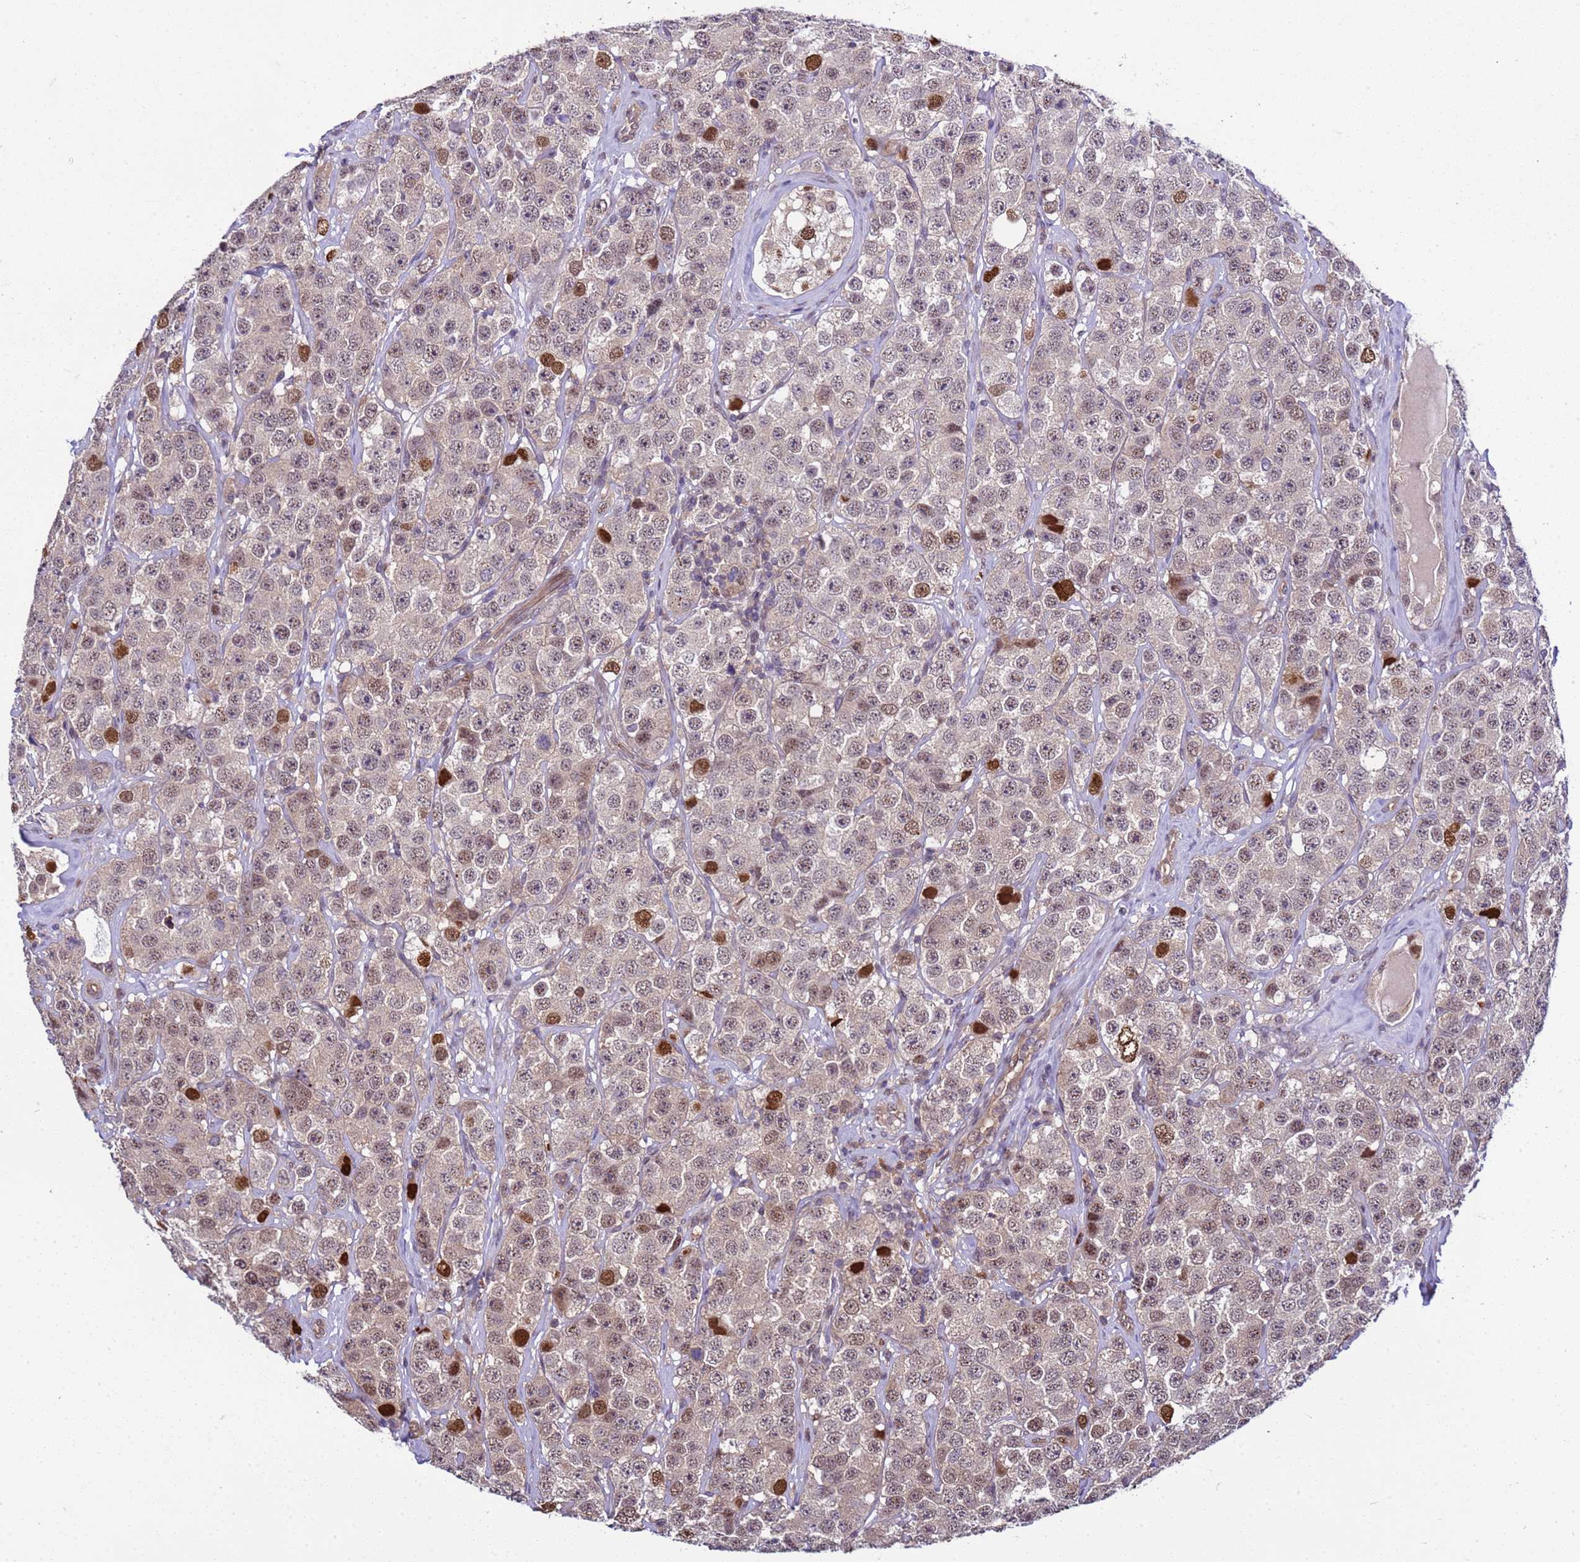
{"staining": {"intensity": "weak", "quantity": ">75%", "location": "nuclear"}, "tissue": "testis cancer", "cell_type": "Tumor cells", "image_type": "cancer", "snomed": [{"axis": "morphology", "description": "Seminoma, NOS"}, {"axis": "topography", "description": "Testis"}], "caption": "Weak nuclear expression is present in approximately >75% of tumor cells in testis cancer.", "gene": "GEN1", "patient": {"sex": "male", "age": 28}}